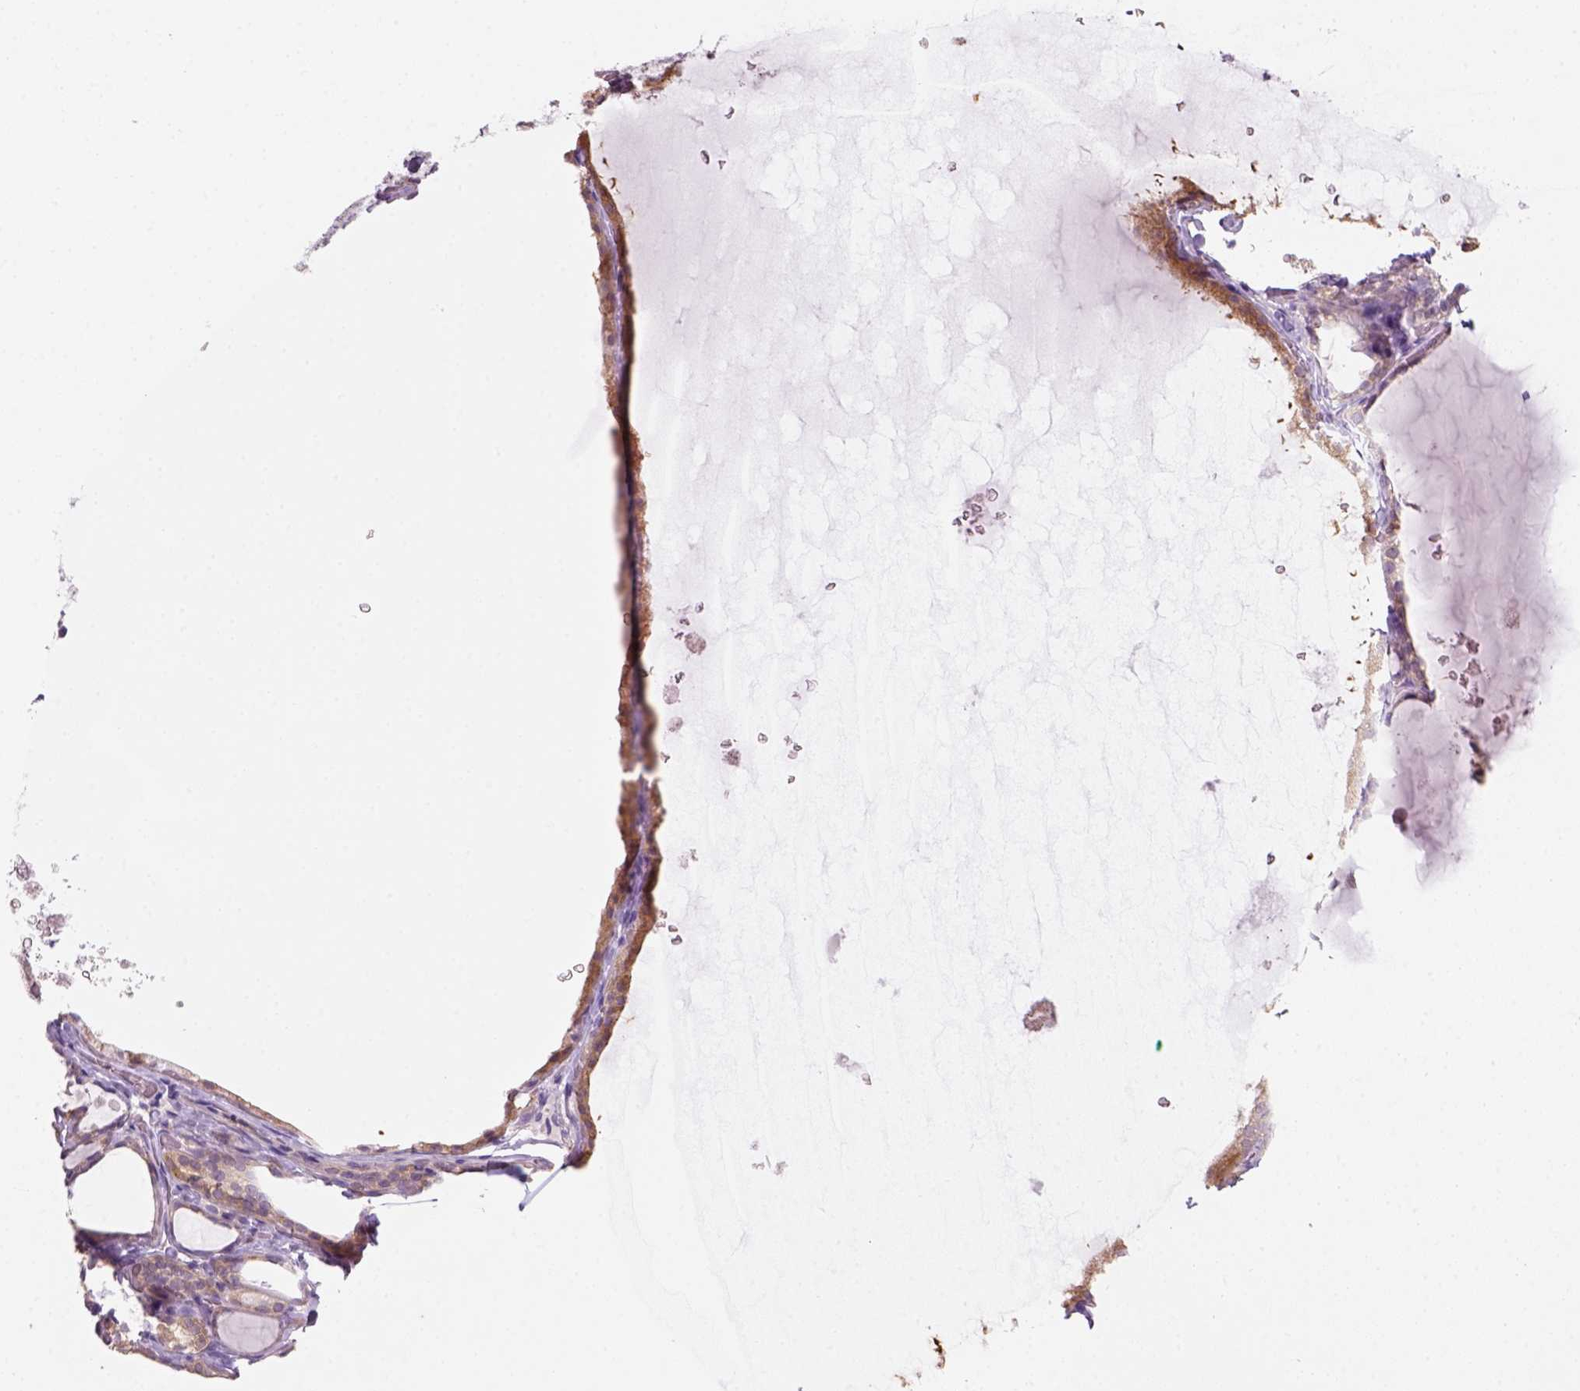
{"staining": {"intensity": "moderate", "quantity": ">75%", "location": "cytoplasmic/membranous"}, "tissue": "thyroid gland", "cell_type": "Glandular cells", "image_type": "normal", "snomed": [{"axis": "morphology", "description": "Normal tissue, NOS"}, {"axis": "topography", "description": "Thyroid gland"}], "caption": "The histopathology image displays immunohistochemical staining of unremarkable thyroid gland. There is moderate cytoplasmic/membranous positivity is identified in approximately >75% of glandular cells.", "gene": "GOT1", "patient": {"sex": "female", "age": 56}}